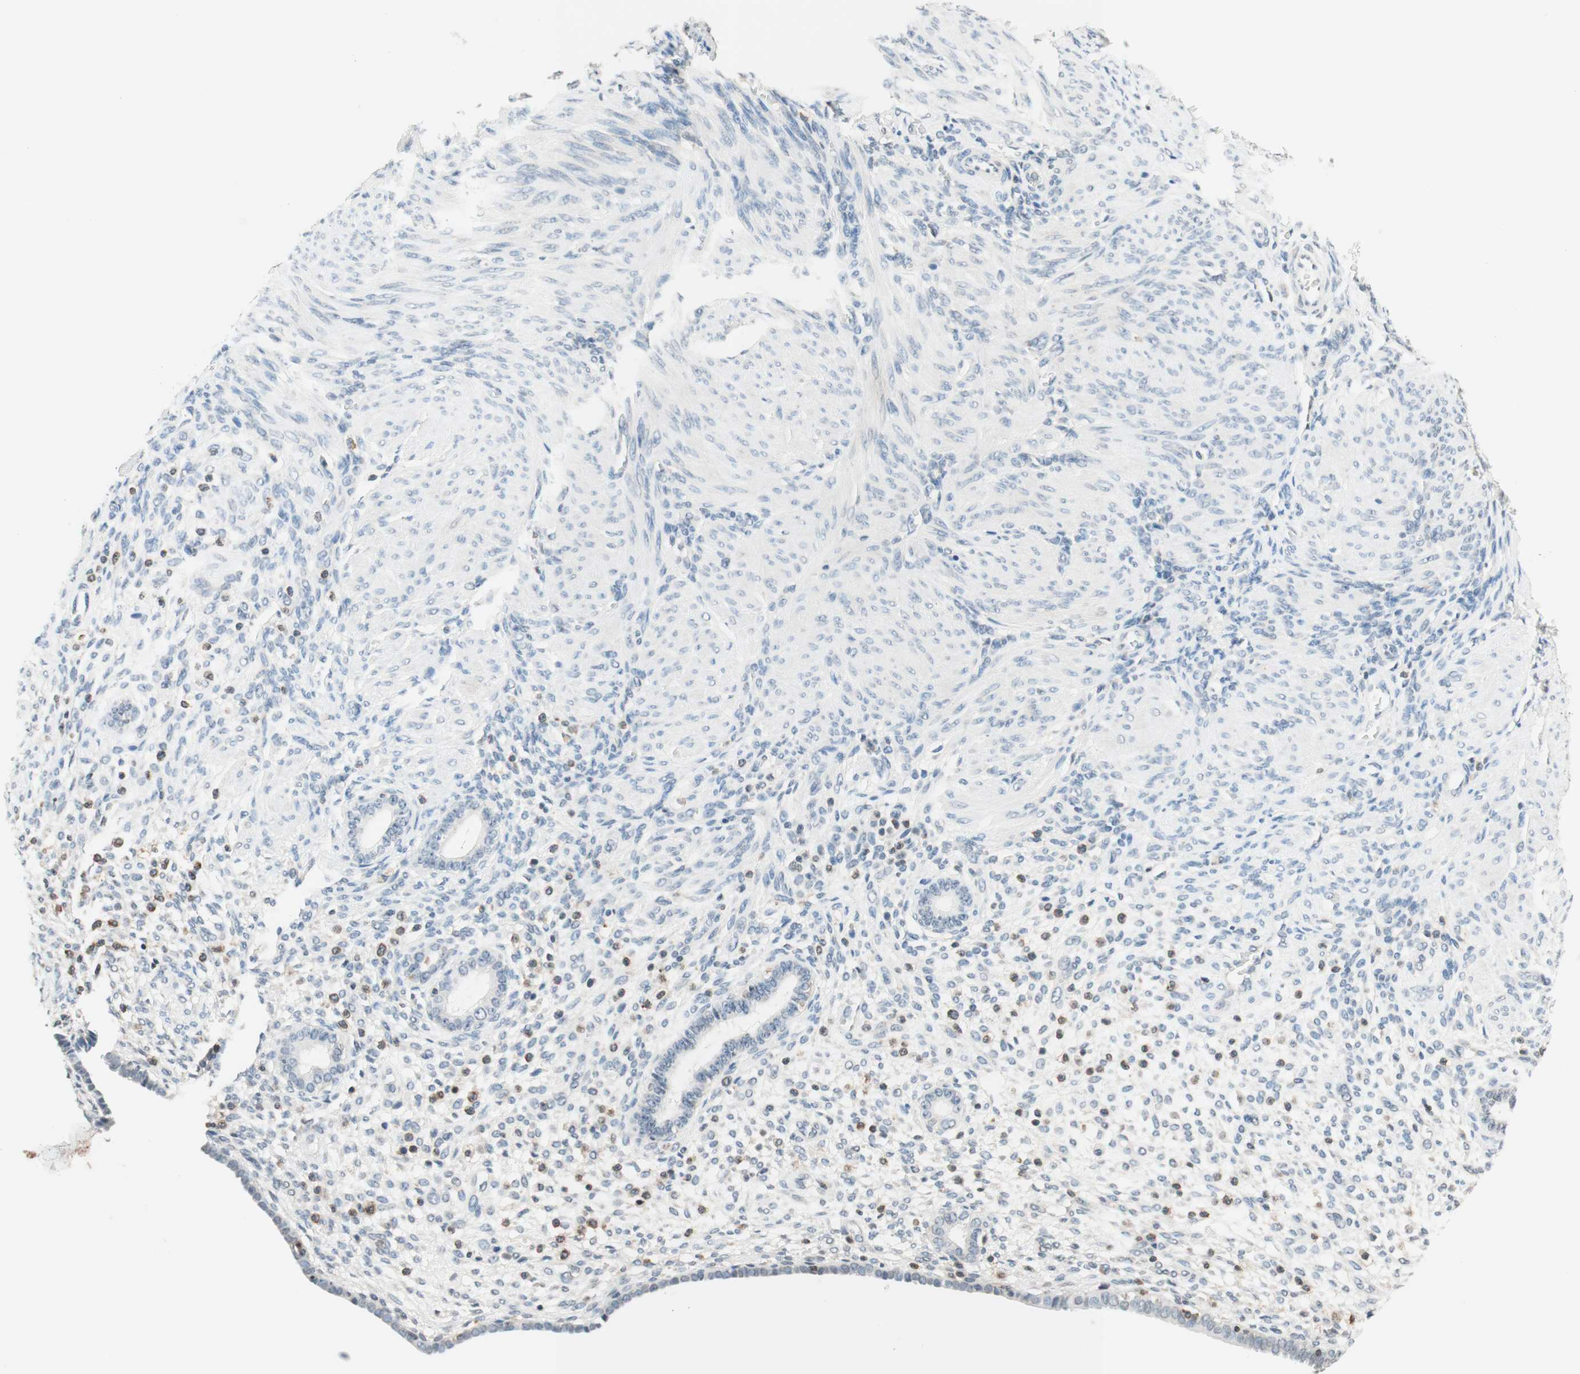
{"staining": {"intensity": "weak", "quantity": "<25%", "location": "cytoplasmic/membranous"}, "tissue": "endometrium", "cell_type": "Cells in endometrial stroma", "image_type": "normal", "snomed": [{"axis": "morphology", "description": "Normal tissue, NOS"}, {"axis": "topography", "description": "Endometrium"}], "caption": "Immunohistochemical staining of benign endometrium reveals no significant staining in cells in endometrial stroma.", "gene": "WIPF1", "patient": {"sex": "female", "age": 72}}